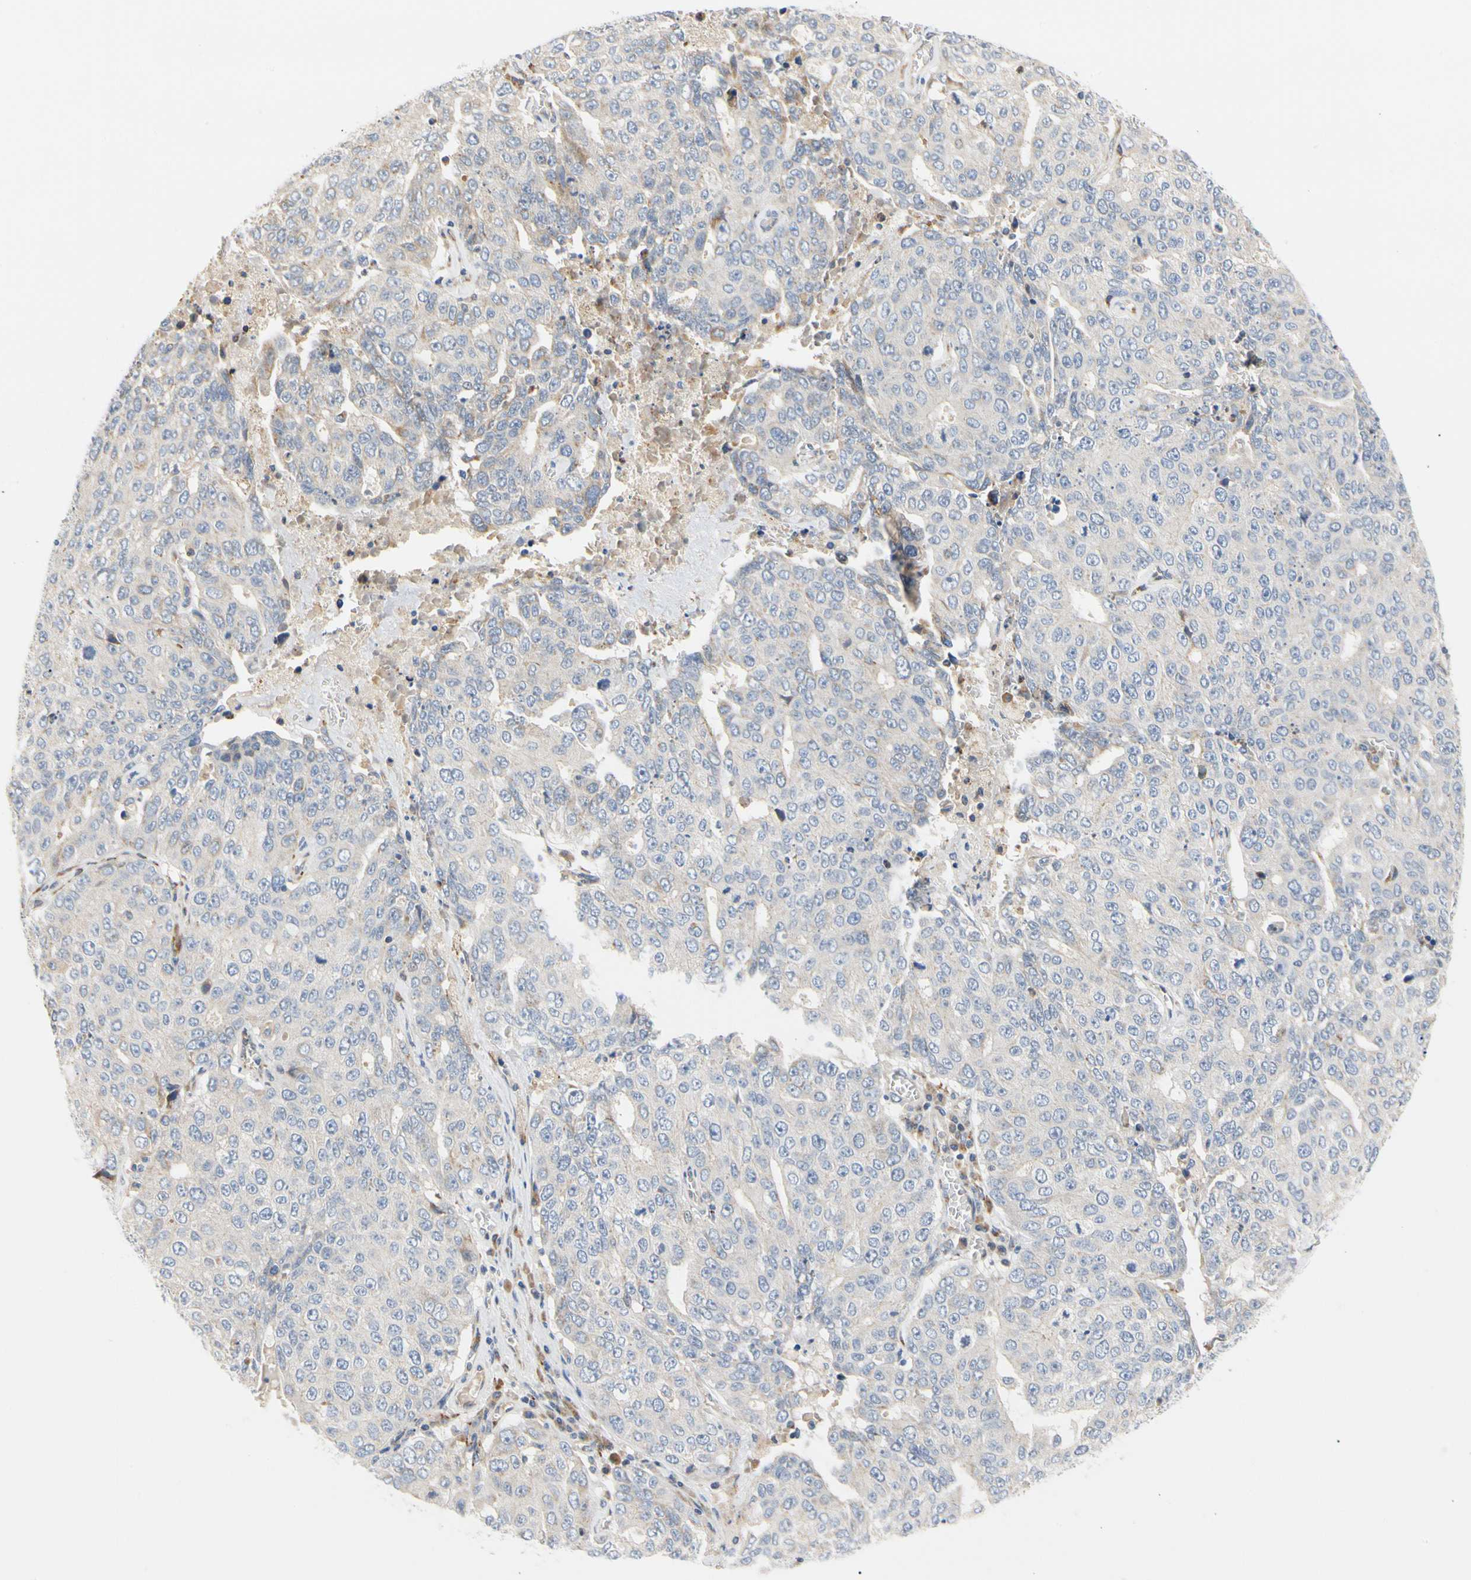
{"staining": {"intensity": "negative", "quantity": "none", "location": "none"}, "tissue": "ovarian cancer", "cell_type": "Tumor cells", "image_type": "cancer", "snomed": [{"axis": "morphology", "description": "Carcinoma, endometroid"}, {"axis": "topography", "description": "Ovary"}], "caption": "Immunohistochemical staining of human ovarian cancer (endometroid carcinoma) displays no significant positivity in tumor cells.", "gene": "ZNF236", "patient": {"sex": "female", "age": 62}}